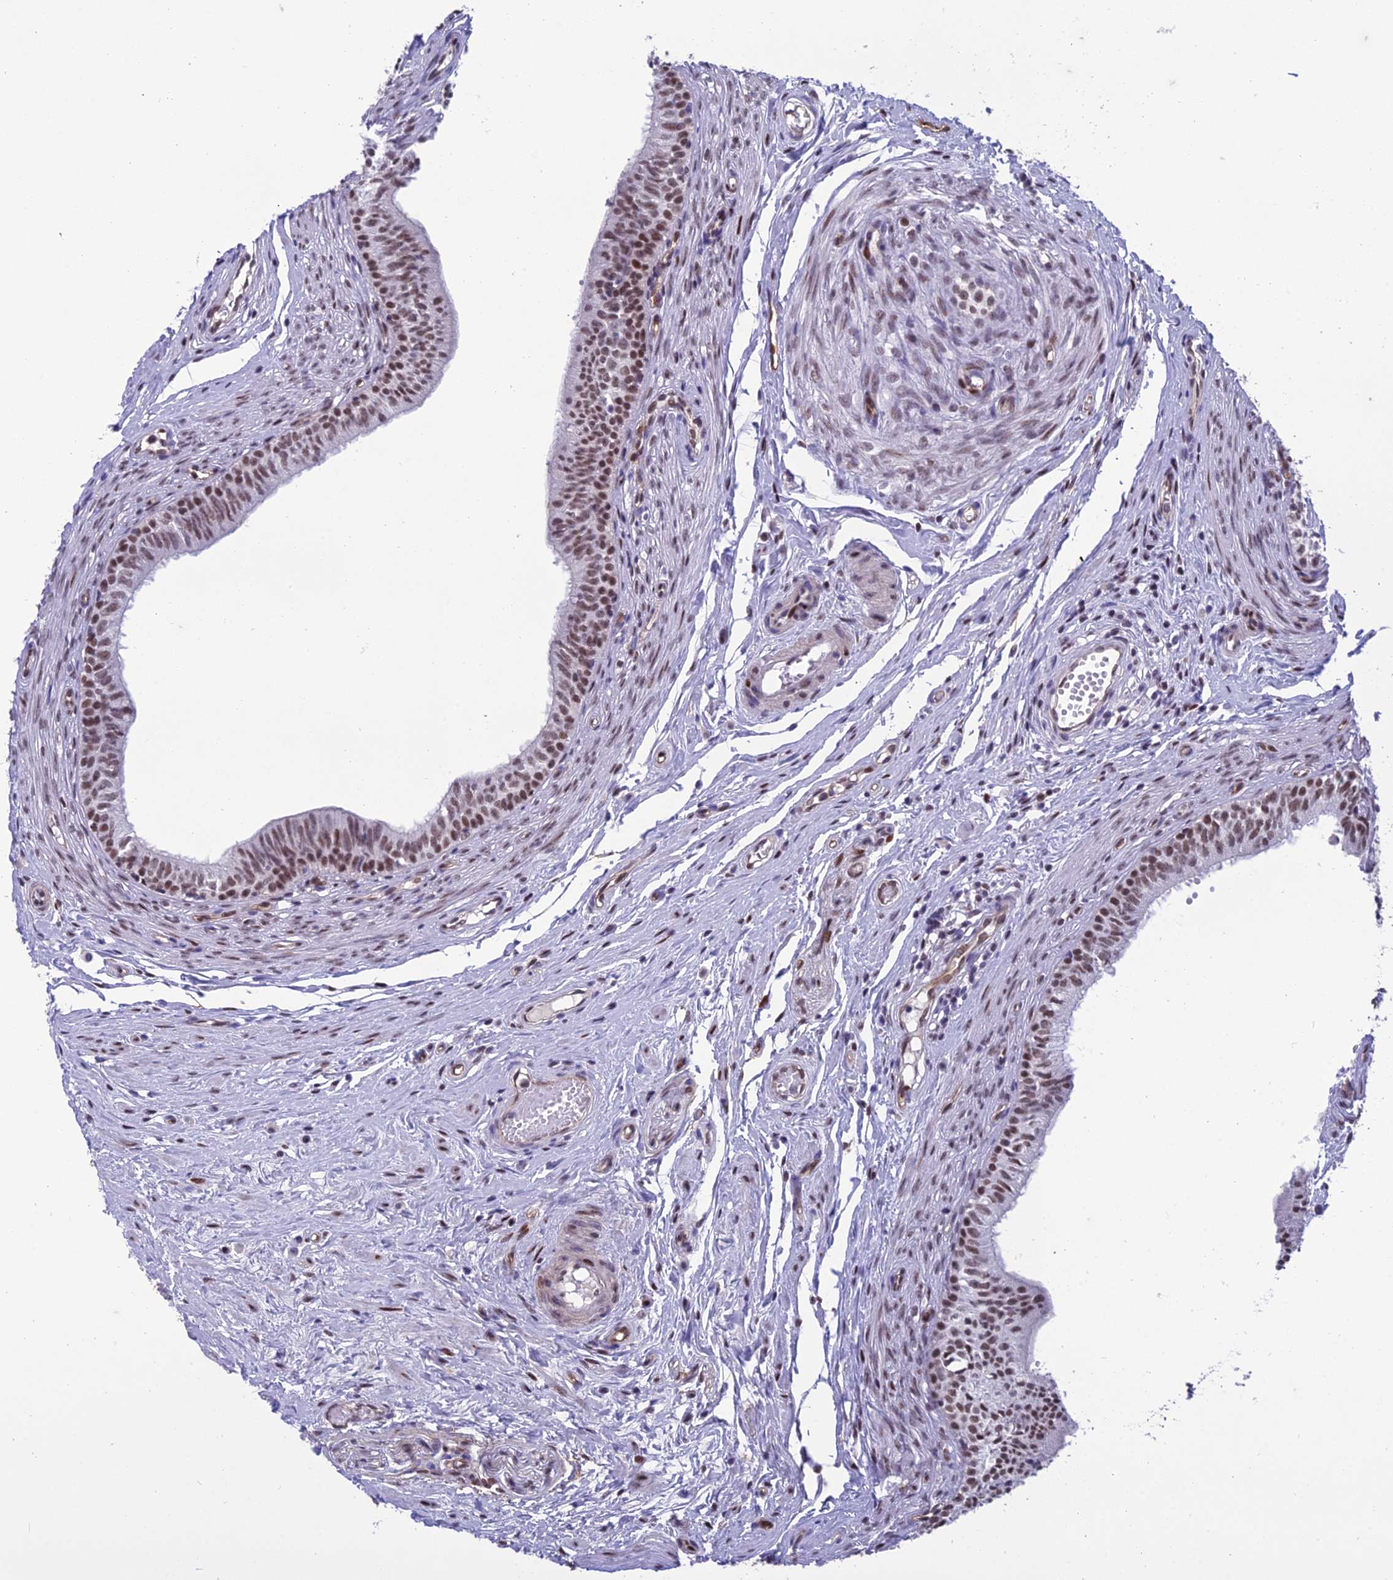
{"staining": {"intensity": "moderate", "quantity": ">75%", "location": "nuclear"}, "tissue": "epididymis", "cell_type": "Glandular cells", "image_type": "normal", "snomed": [{"axis": "morphology", "description": "Normal tissue, NOS"}, {"axis": "topography", "description": "Epididymis, spermatic cord, NOS"}], "caption": "Immunohistochemical staining of unremarkable epididymis shows moderate nuclear protein positivity in approximately >75% of glandular cells.", "gene": "RANBP3", "patient": {"sex": "male", "age": 22}}